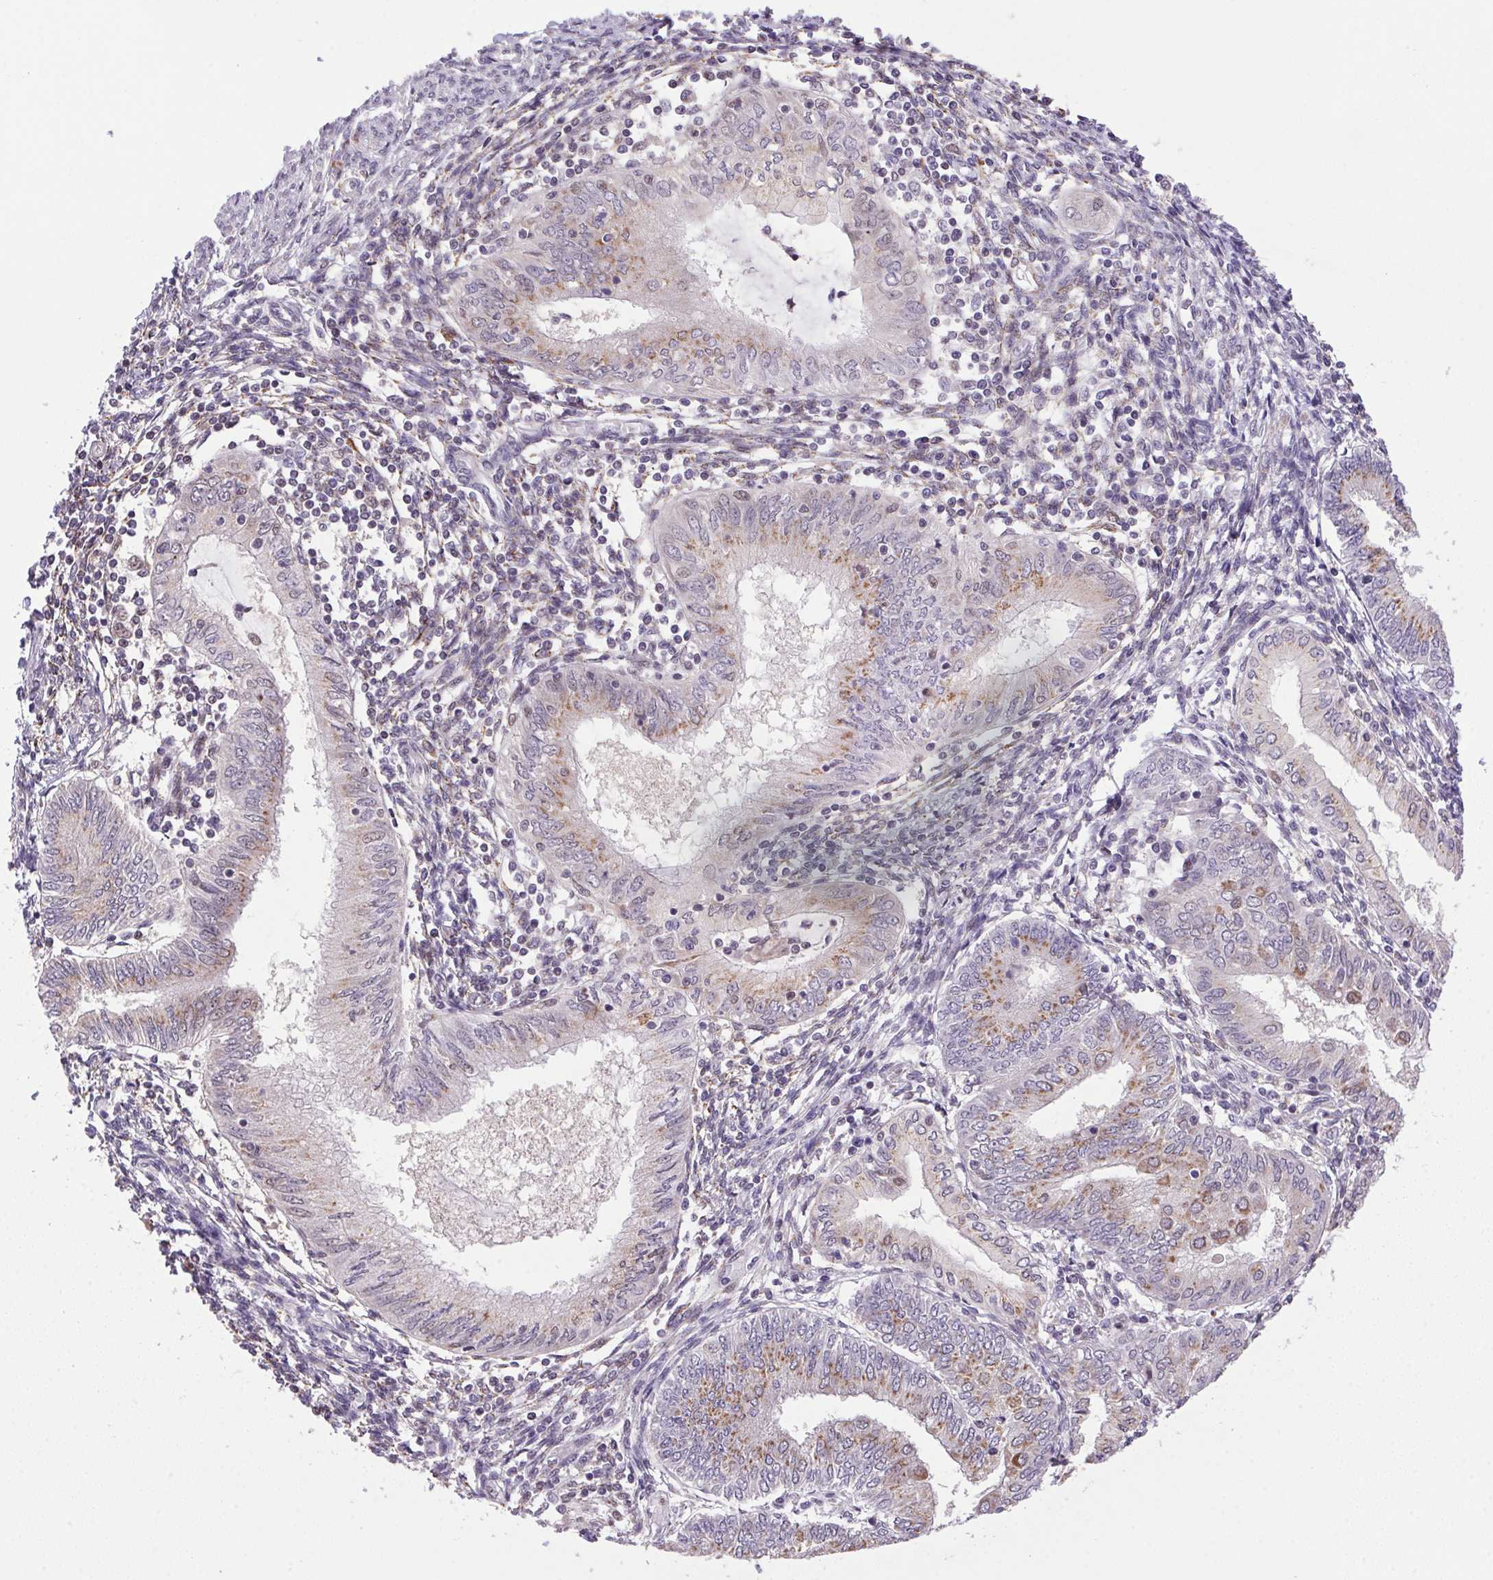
{"staining": {"intensity": "moderate", "quantity": "25%-75%", "location": "cytoplasmic/membranous"}, "tissue": "endometrial cancer", "cell_type": "Tumor cells", "image_type": "cancer", "snomed": [{"axis": "morphology", "description": "Adenocarcinoma, NOS"}, {"axis": "topography", "description": "Endometrium"}], "caption": "Adenocarcinoma (endometrial) stained with a protein marker displays moderate staining in tumor cells.", "gene": "AKR1E2", "patient": {"sex": "female", "age": 68}}